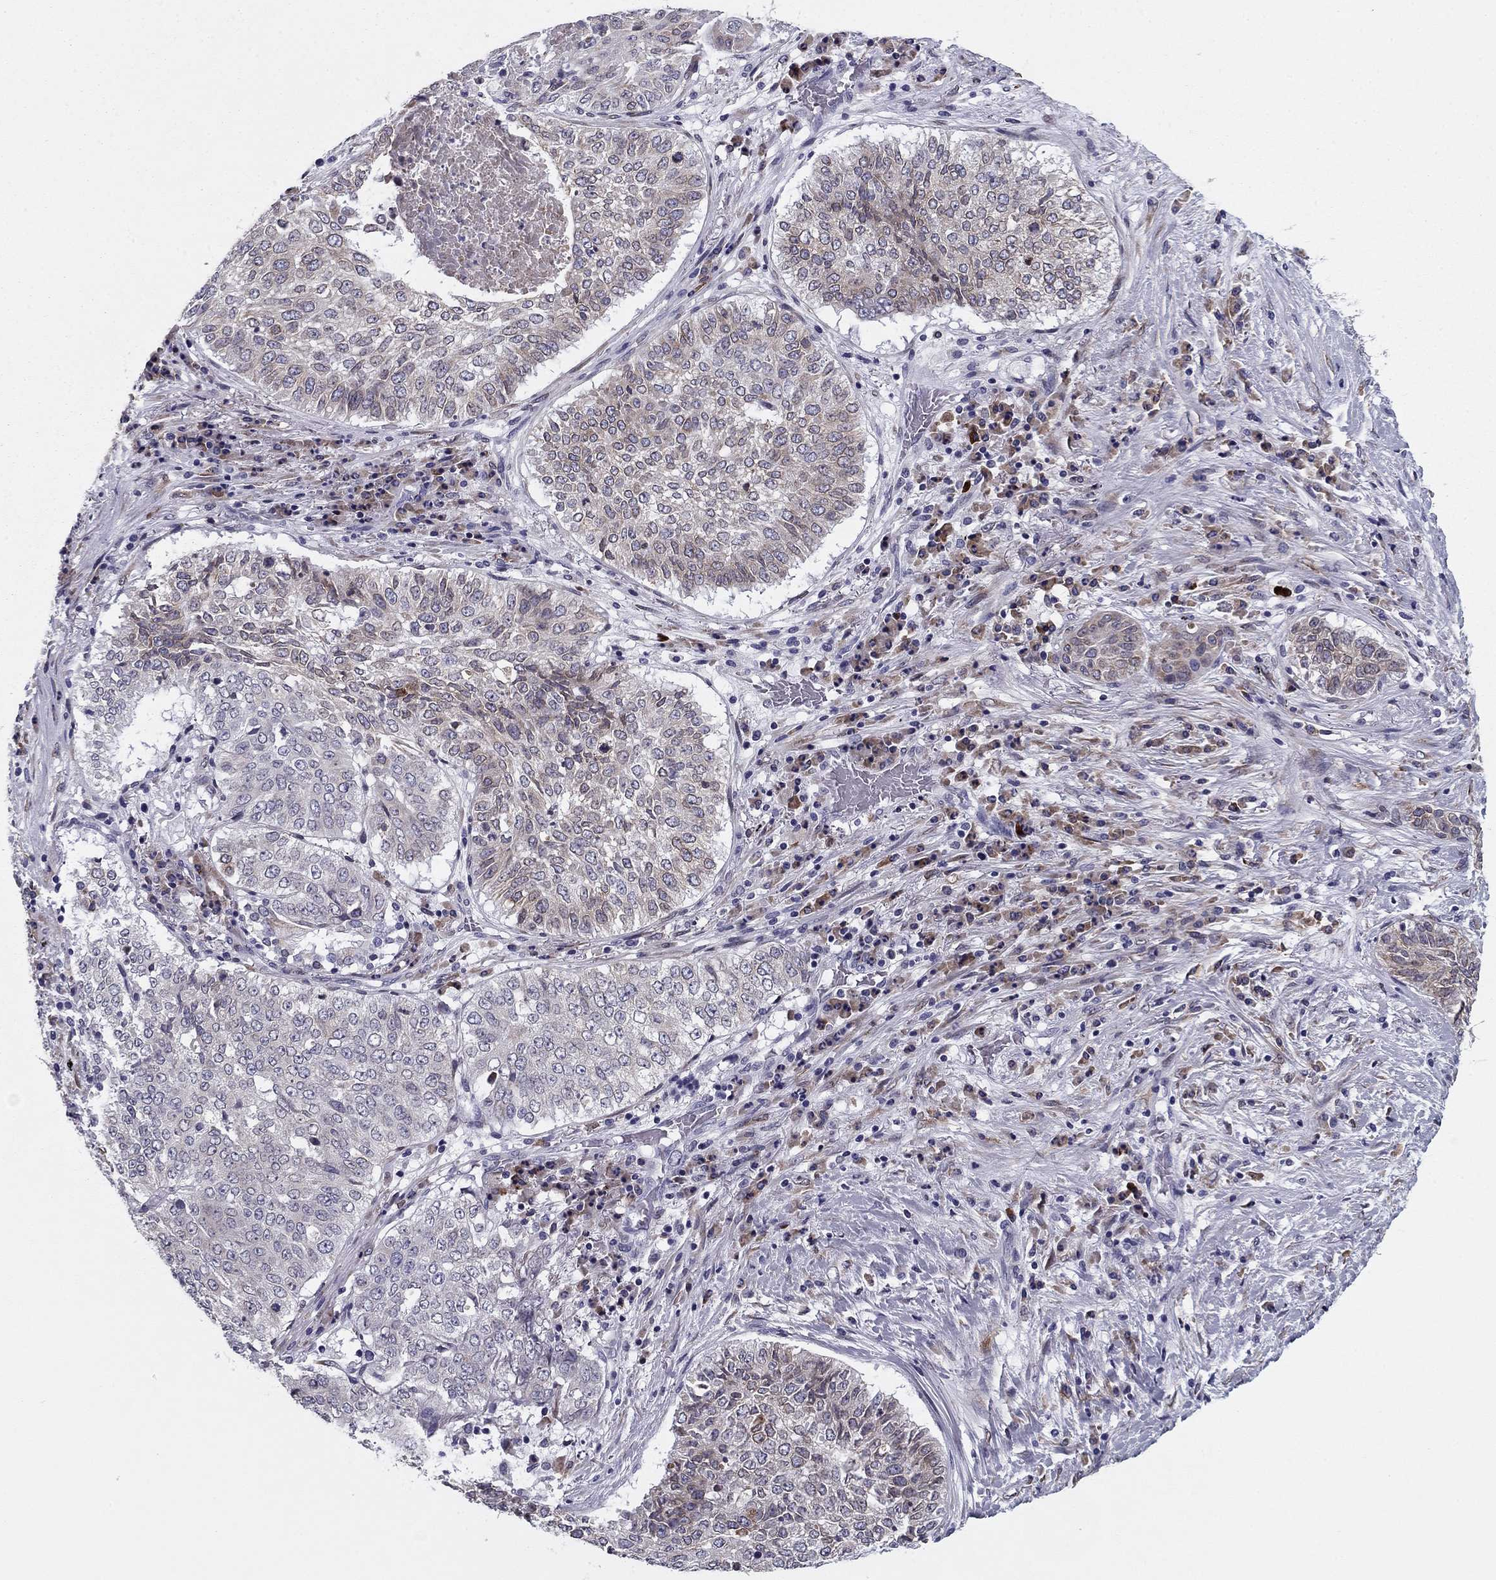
{"staining": {"intensity": "weak", "quantity": "<25%", "location": "cytoplasmic/membranous"}, "tissue": "lung cancer", "cell_type": "Tumor cells", "image_type": "cancer", "snomed": [{"axis": "morphology", "description": "Squamous cell carcinoma, NOS"}, {"axis": "topography", "description": "Lung"}], "caption": "DAB (3,3'-diaminobenzidine) immunohistochemical staining of squamous cell carcinoma (lung) reveals no significant expression in tumor cells.", "gene": "TMED3", "patient": {"sex": "male", "age": 64}}